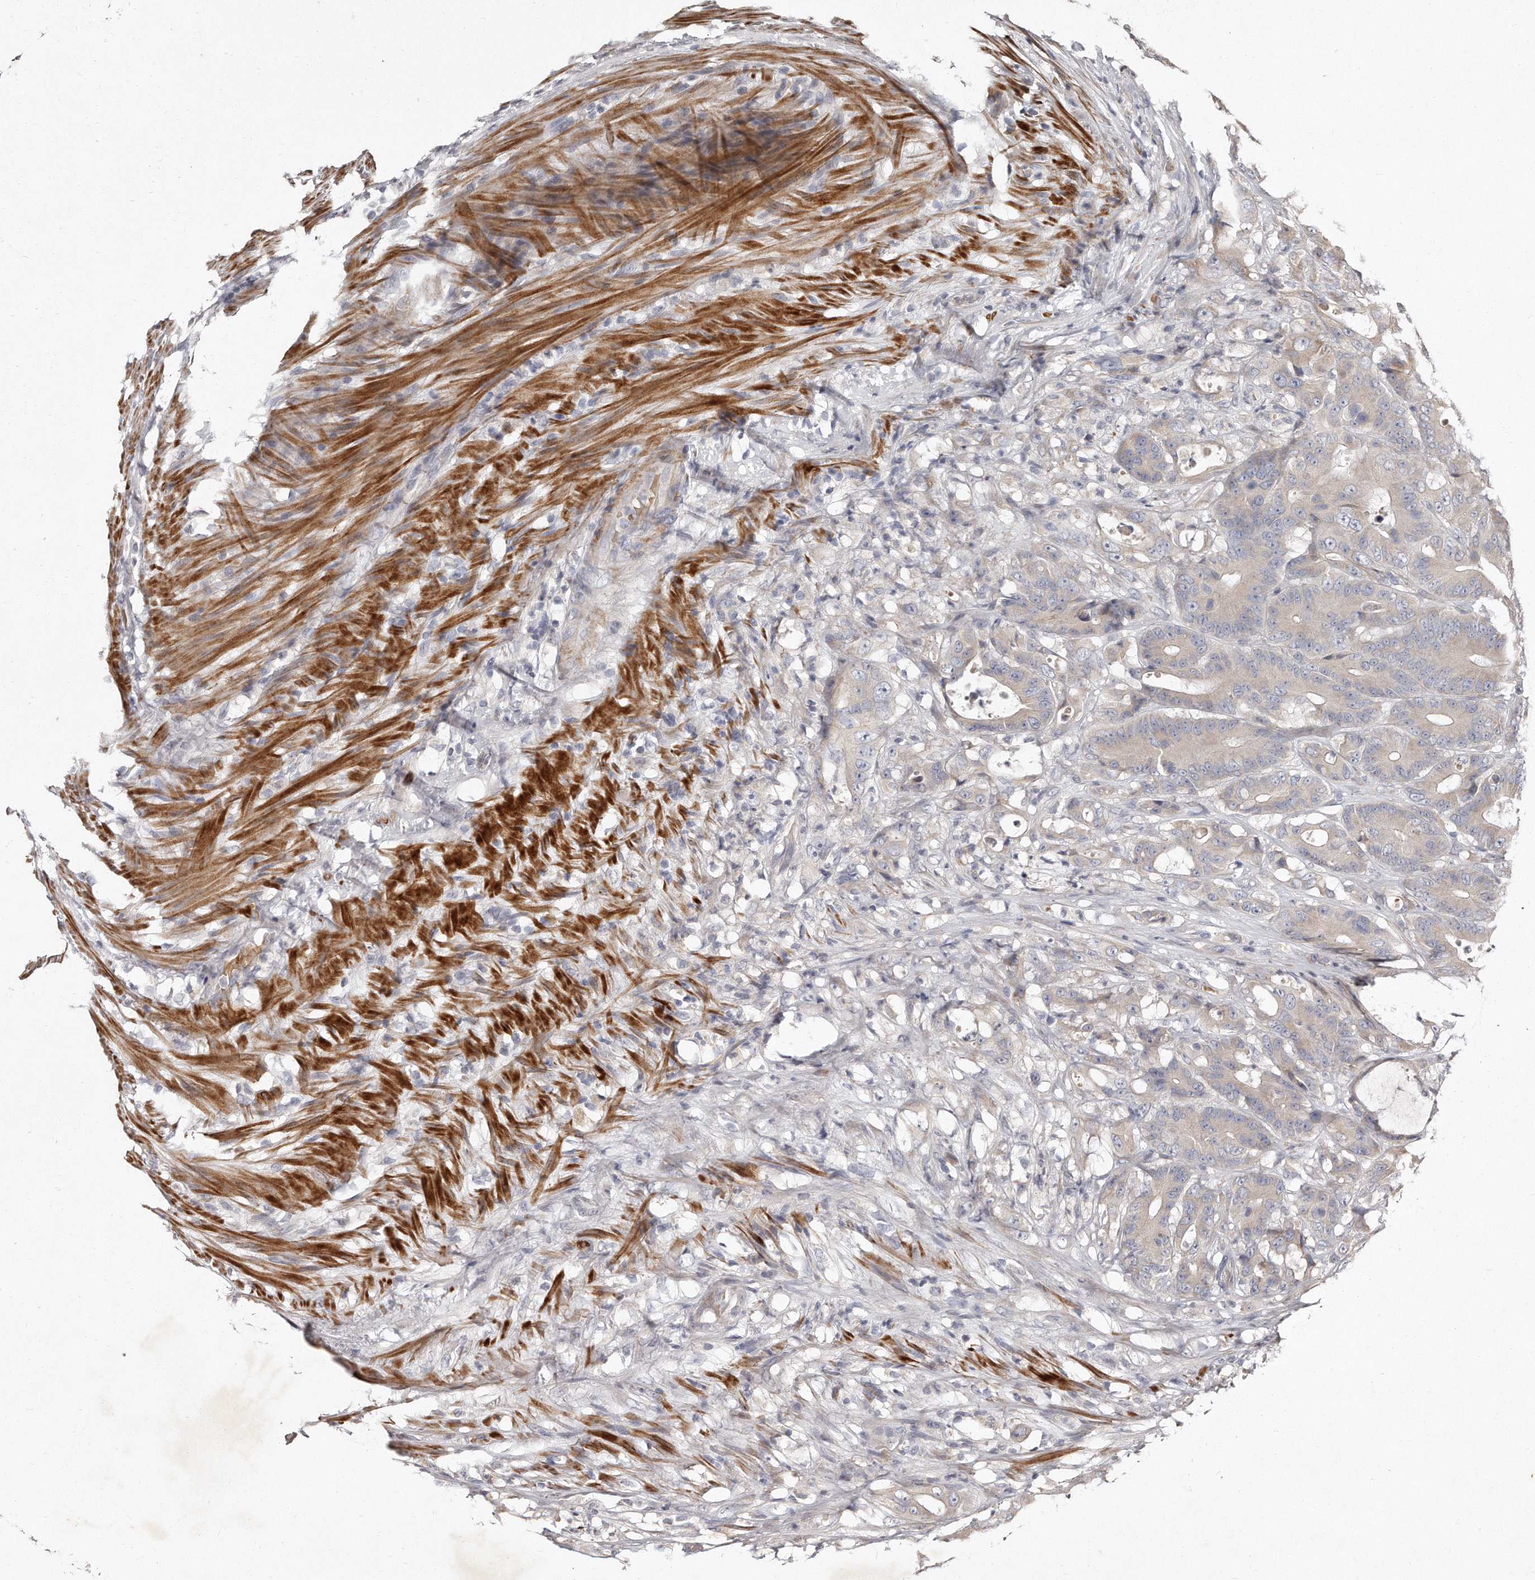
{"staining": {"intensity": "weak", "quantity": "<25%", "location": "cytoplasmic/membranous"}, "tissue": "colorectal cancer", "cell_type": "Tumor cells", "image_type": "cancer", "snomed": [{"axis": "morphology", "description": "Adenocarcinoma, NOS"}, {"axis": "topography", "description": "Colon"}], "caption": "A histopathology image of human colorectal cancer (adenocarcinoma) is negative for staining in tumor cells.", "gene": "TECR", "patient": {"sex": "male", "age": 83}}